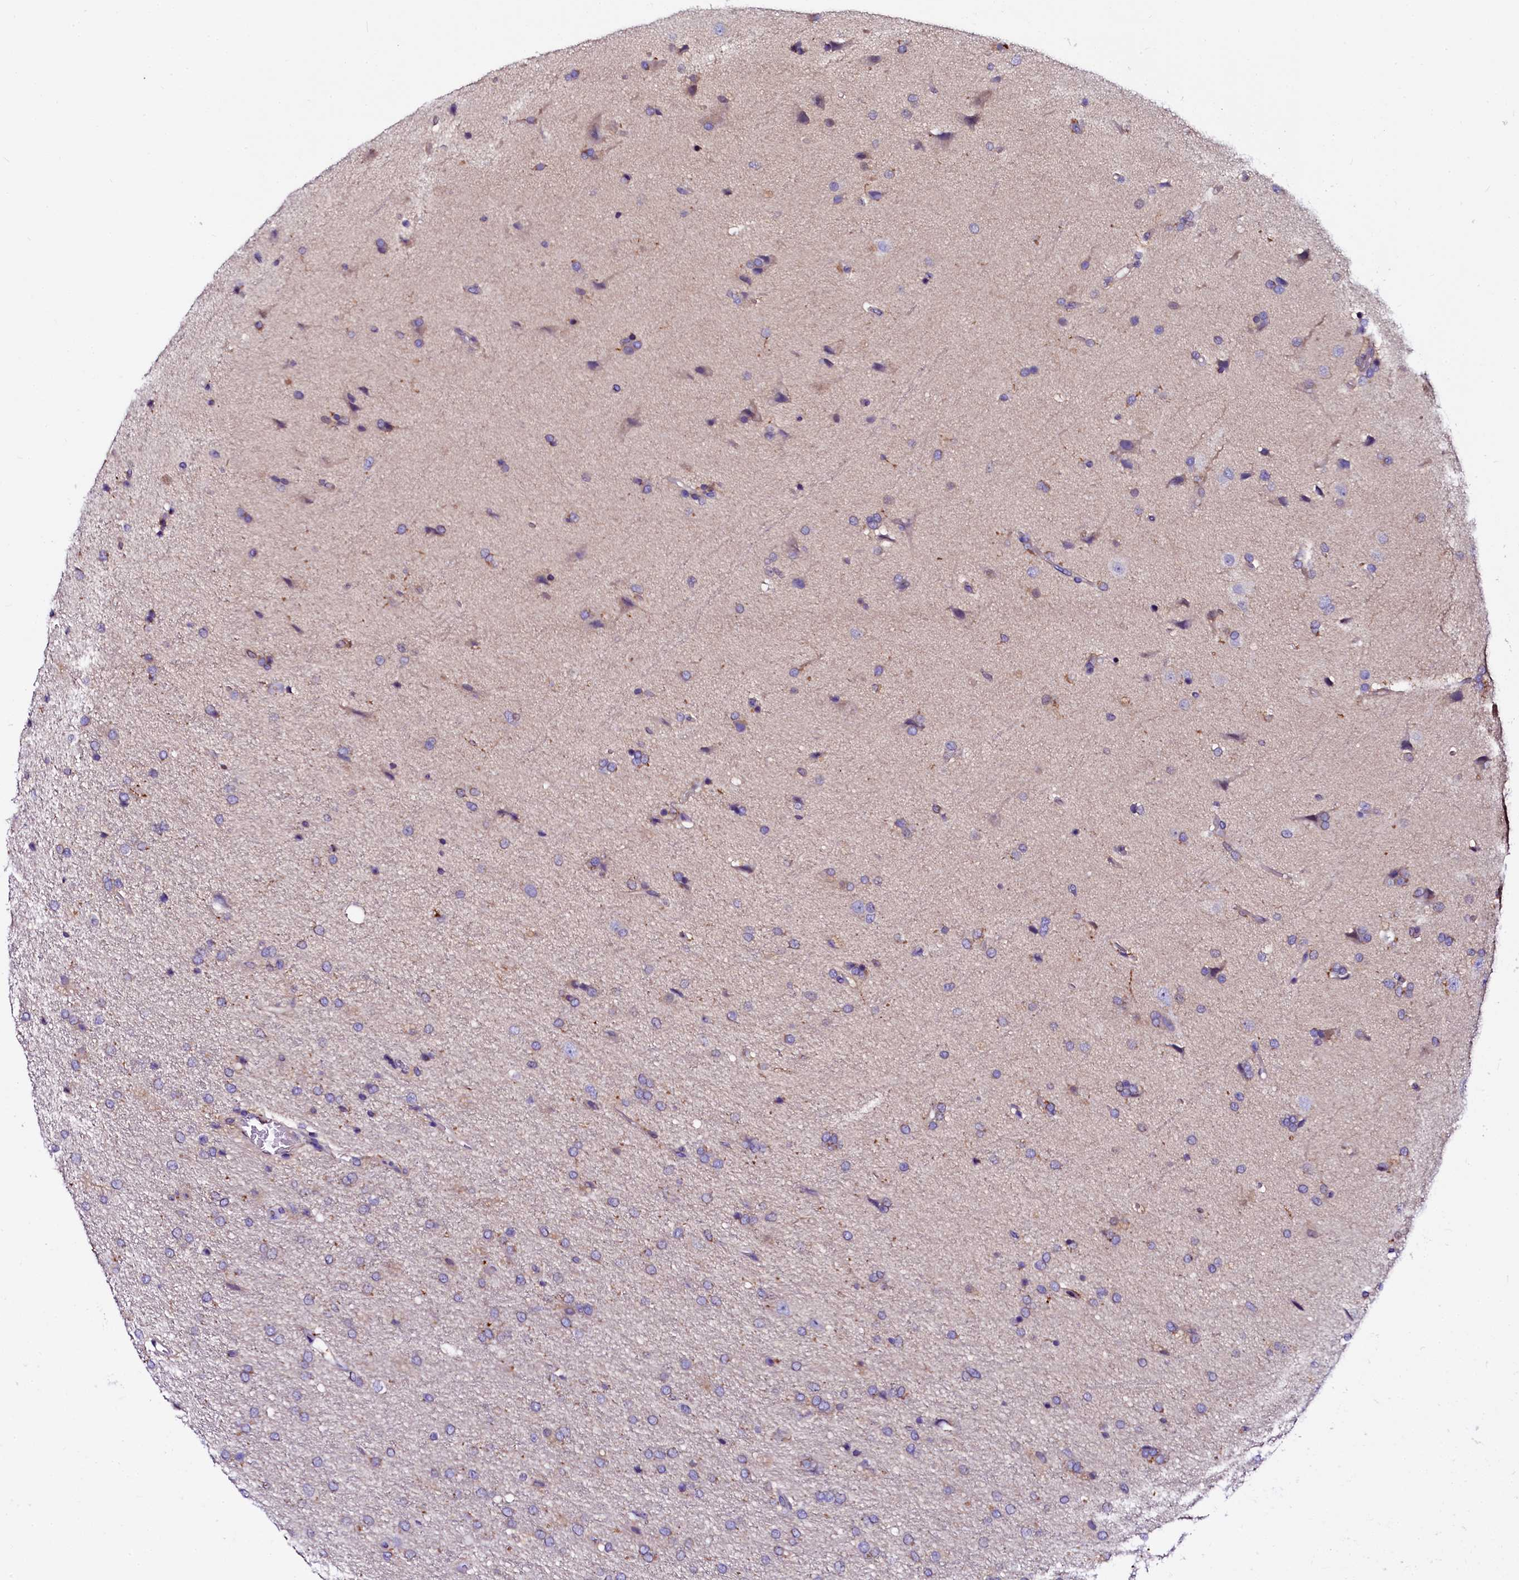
{"staining": {"intensity": "weak", "quantity": "<25%", "location": "cytoplasmic/membranous"}, "tissue": "glioma", "cell_type": "Tumor cells", "image_type": "cancer", "snomed": [{"axis": "morphology", "description": "Glioma, malignant, High grade"}, {"axis": "topography", "description": "Brain"}], "caption": "There is no significant staining in tumor cells of high-grade glioma (malignant). (Immunohistochemistry (ihc), brightfield microscopy, high magnification).", "gene": "OTOL1", "patient": {"sex": "male", "age": 72}}